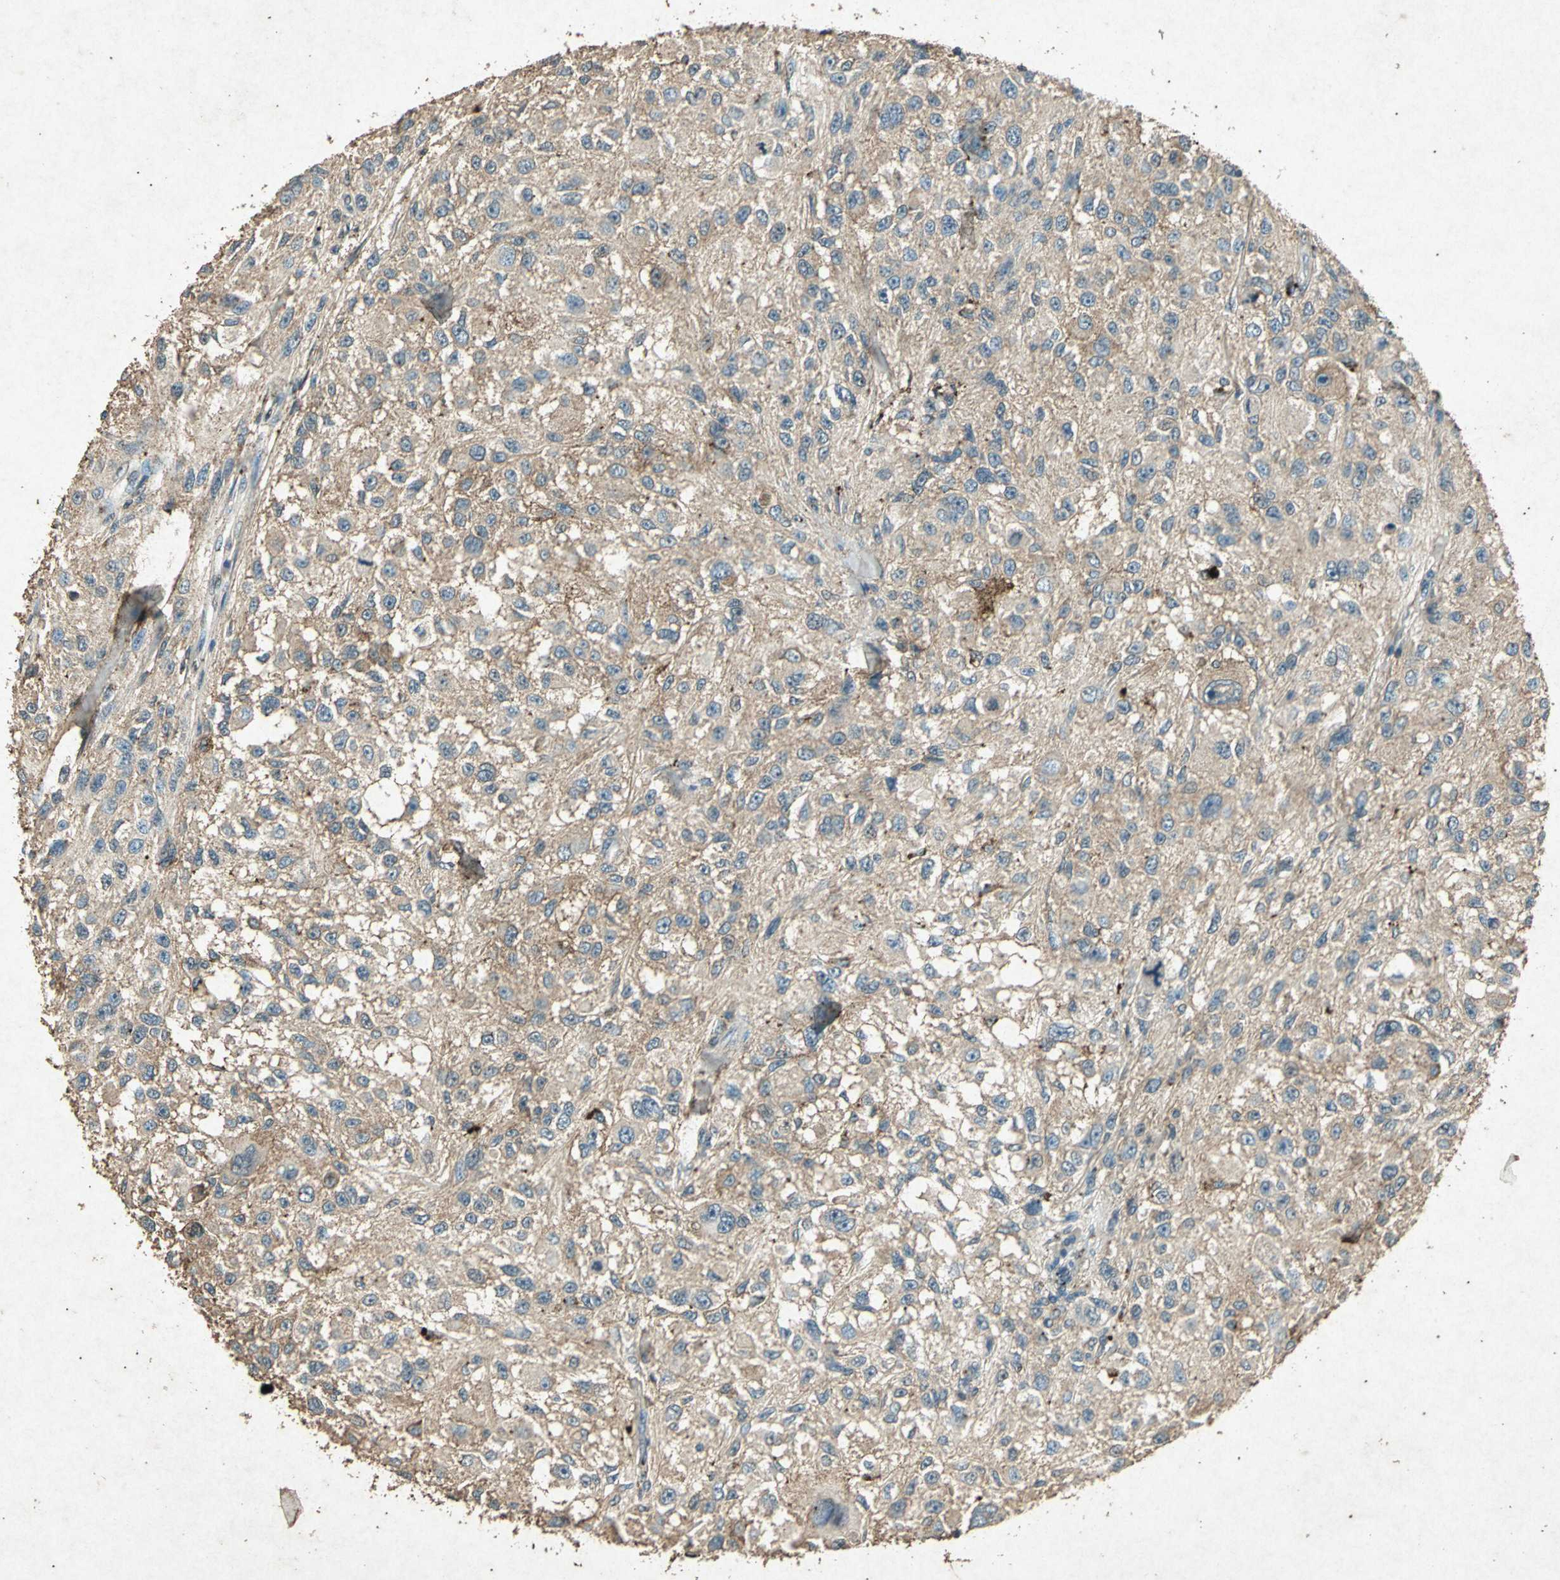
{"staining": {"intensity": "weak", "quantity": ">75%", "location": "cytoplasmic/membranous"}, "tissue": "melanoma", "cell_type": "Tumor cells", "image_type": "cancer", "snomed": [{"axis": "morphology", "description": "Necrosis, NOS"}, {"axis": "morphology", "description": "Malignant melanoma, NOS"}, {"axis": "topography", "description": "Skin"}], "caption": "Malignant melanoma stained with a protein marker exhibits weak staining in tumor cells.", "gene": "PSEN1", "patient": {"sex": "female", "age": 87}}